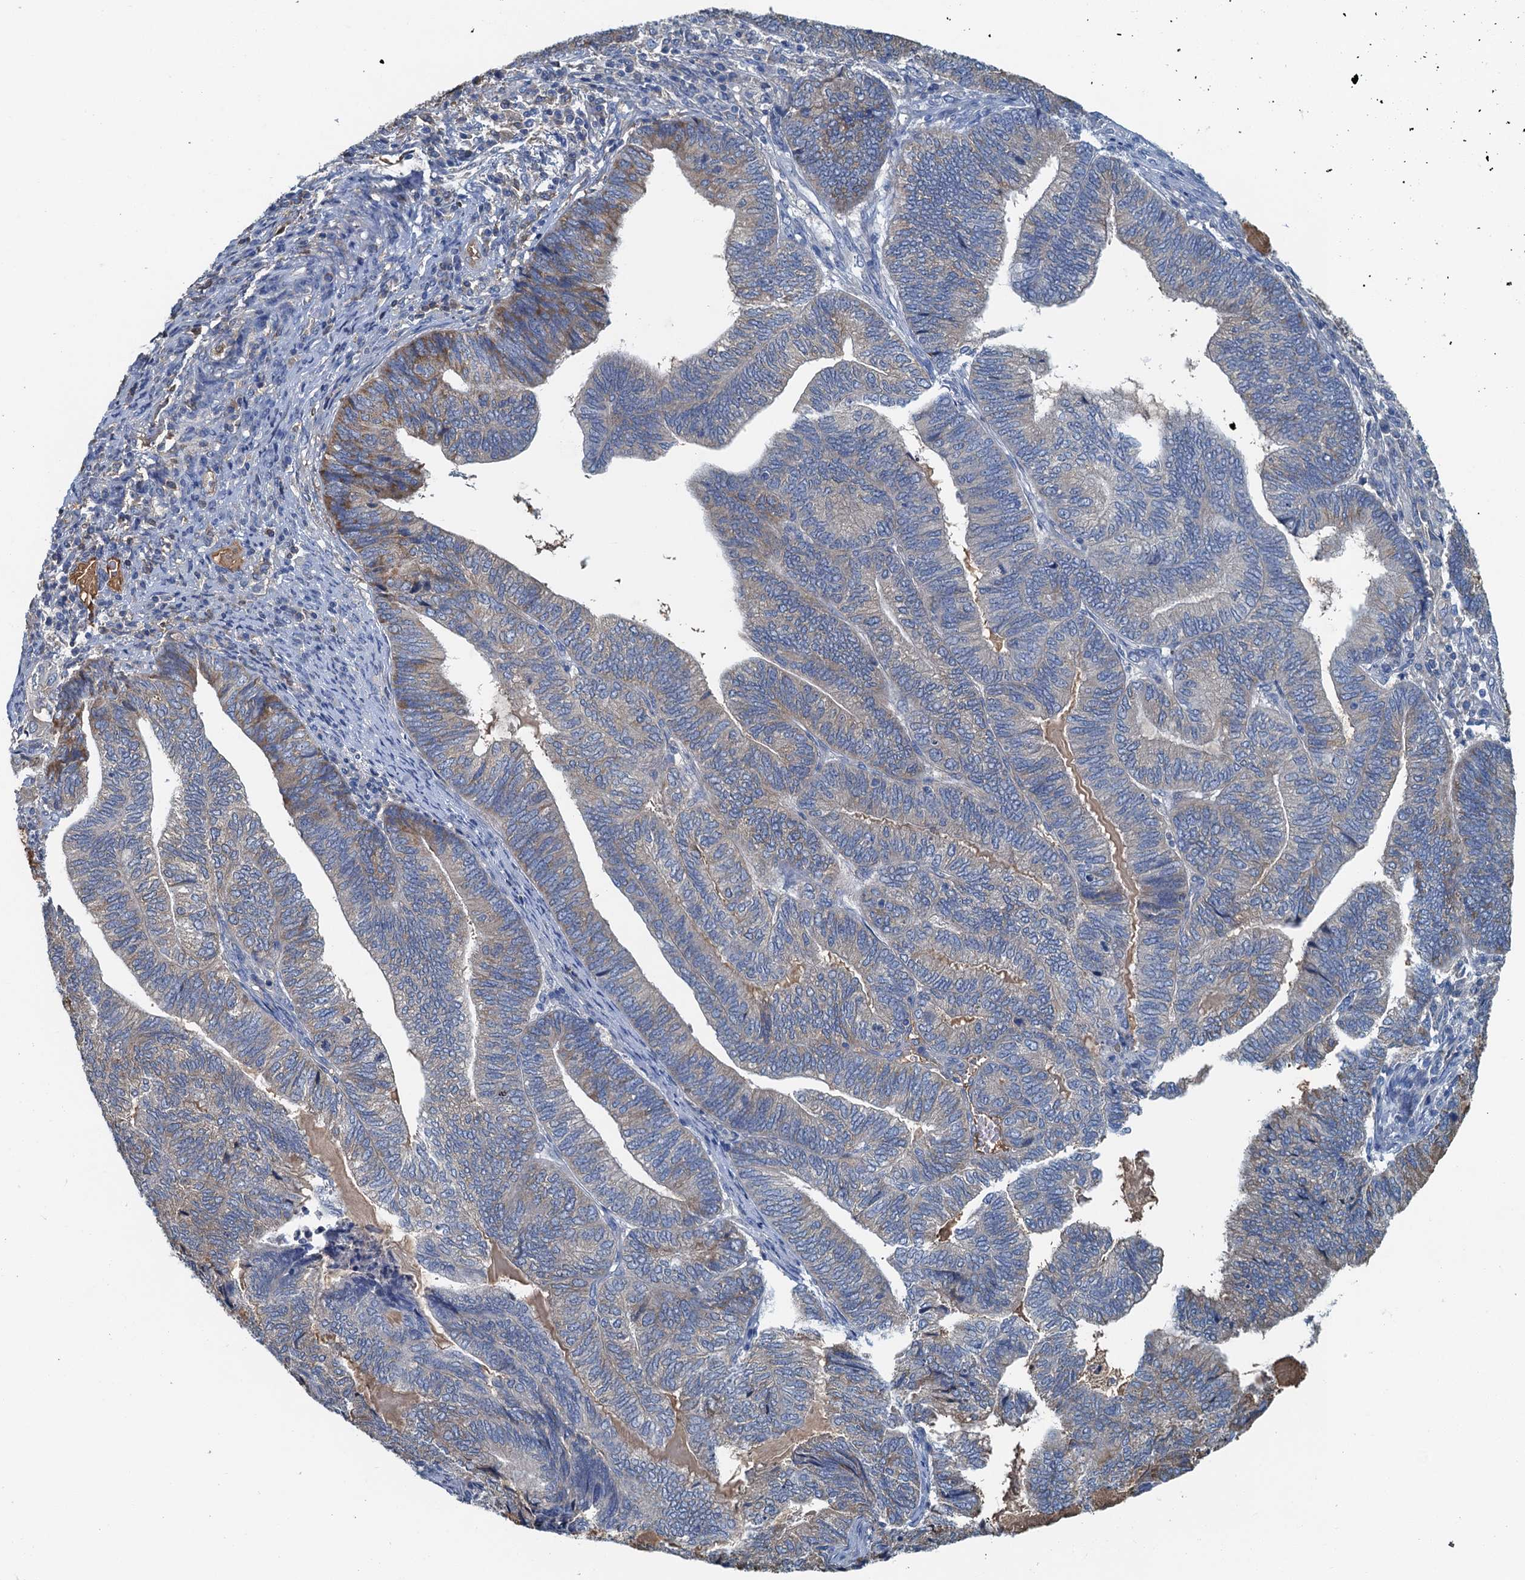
{"staining": {"intensity": "weak", "quantity": "<25%", "location": "cytoplasmic/membranous"}, "tissue": "endometrial cancer", "cell_type": "Tumor cells", "image_type": "cancer", "snomed": [{"axis": "morphology", "description": "Adenocarcinoma, NOS"}, {"axis": "topography", "description": "Uterus"}, {"axis": "topography", "description": "Endometrium"}], "caption": "Immunohistochemistry image of neoplastic tissue: endometrial cancer (adenocarcinoma) stained with DAB (3,3'-diaminobenzidine) exhibits no significant protein positivity in tumor cells. (Immunohistochemistry (ihc), brightfield microscopy, high magnification).", "gene": "LSM14B", "patient": {"sex": "female", "age": 70}}